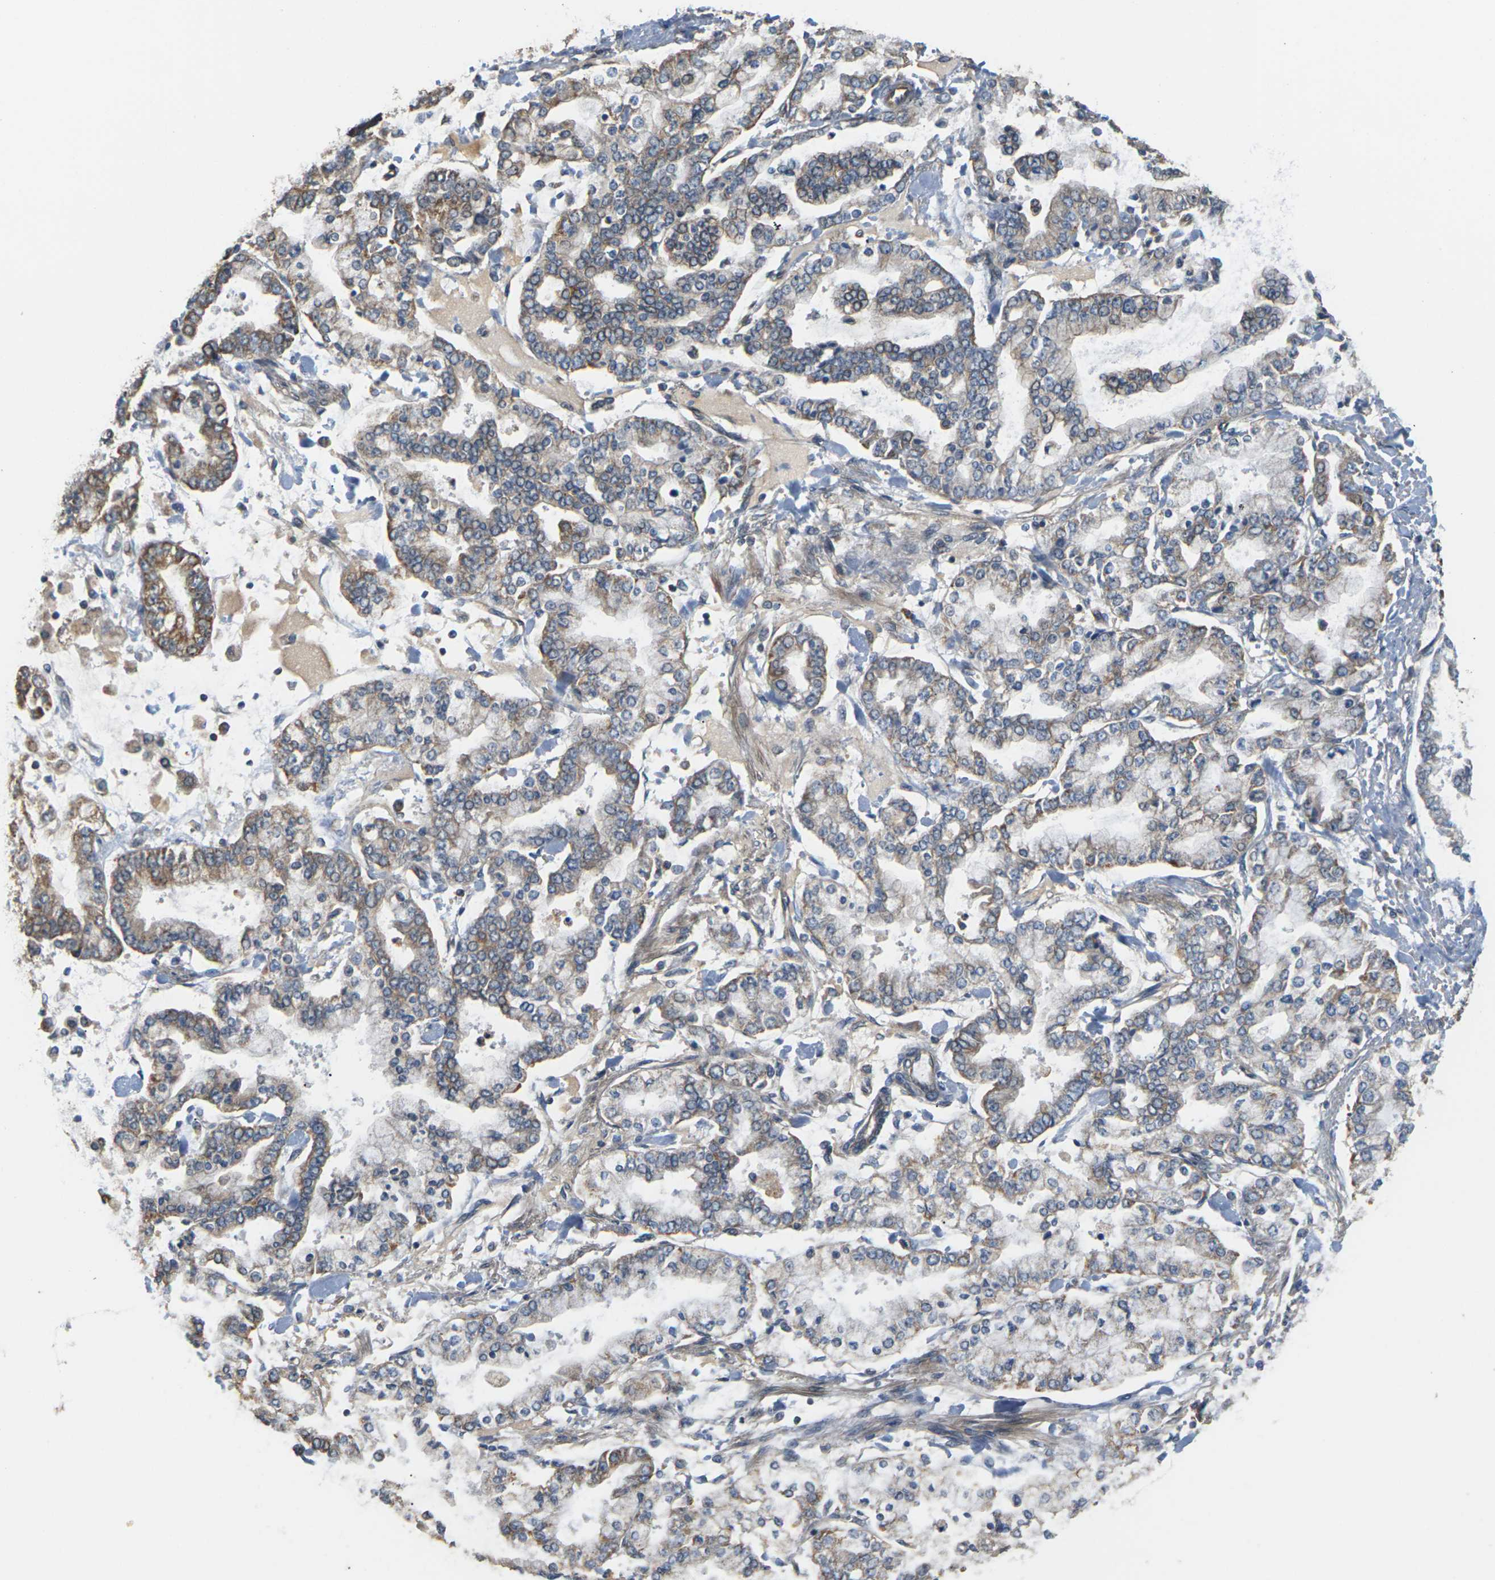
{"staining": {"intensity": "moderate", "quantity": "25%-75%", "location": "cytoplasmic/membranous"}, "tissue": "stomach cancer", "cell_type": "Tumor cells", "image_type": "cancer", "snomed": [{"axis": "morphology", "description": "Normal tissue, NOS"}, {"axis": "morphology", "description": "Adenocarcinoma, NOS"}, {"axis": "topography", "description": "Stomach, upper"}, {"axis": "topography", "description": "Stomach"}], "caption": "IHC of adenocarcinoma (stomach) reveals medium levels of moderate cytoplasmic/membranous positivity in approximately 25%-75% of tumor cells. The protein of interest is stained brown, and the nuclei are stained in blue (DAB (3,3'-diaminobenzidine) IHC with brightfield microscopy, high magnification).", "gene": "PCDHB4", "patient": {"sex": "male", "age": 76}}